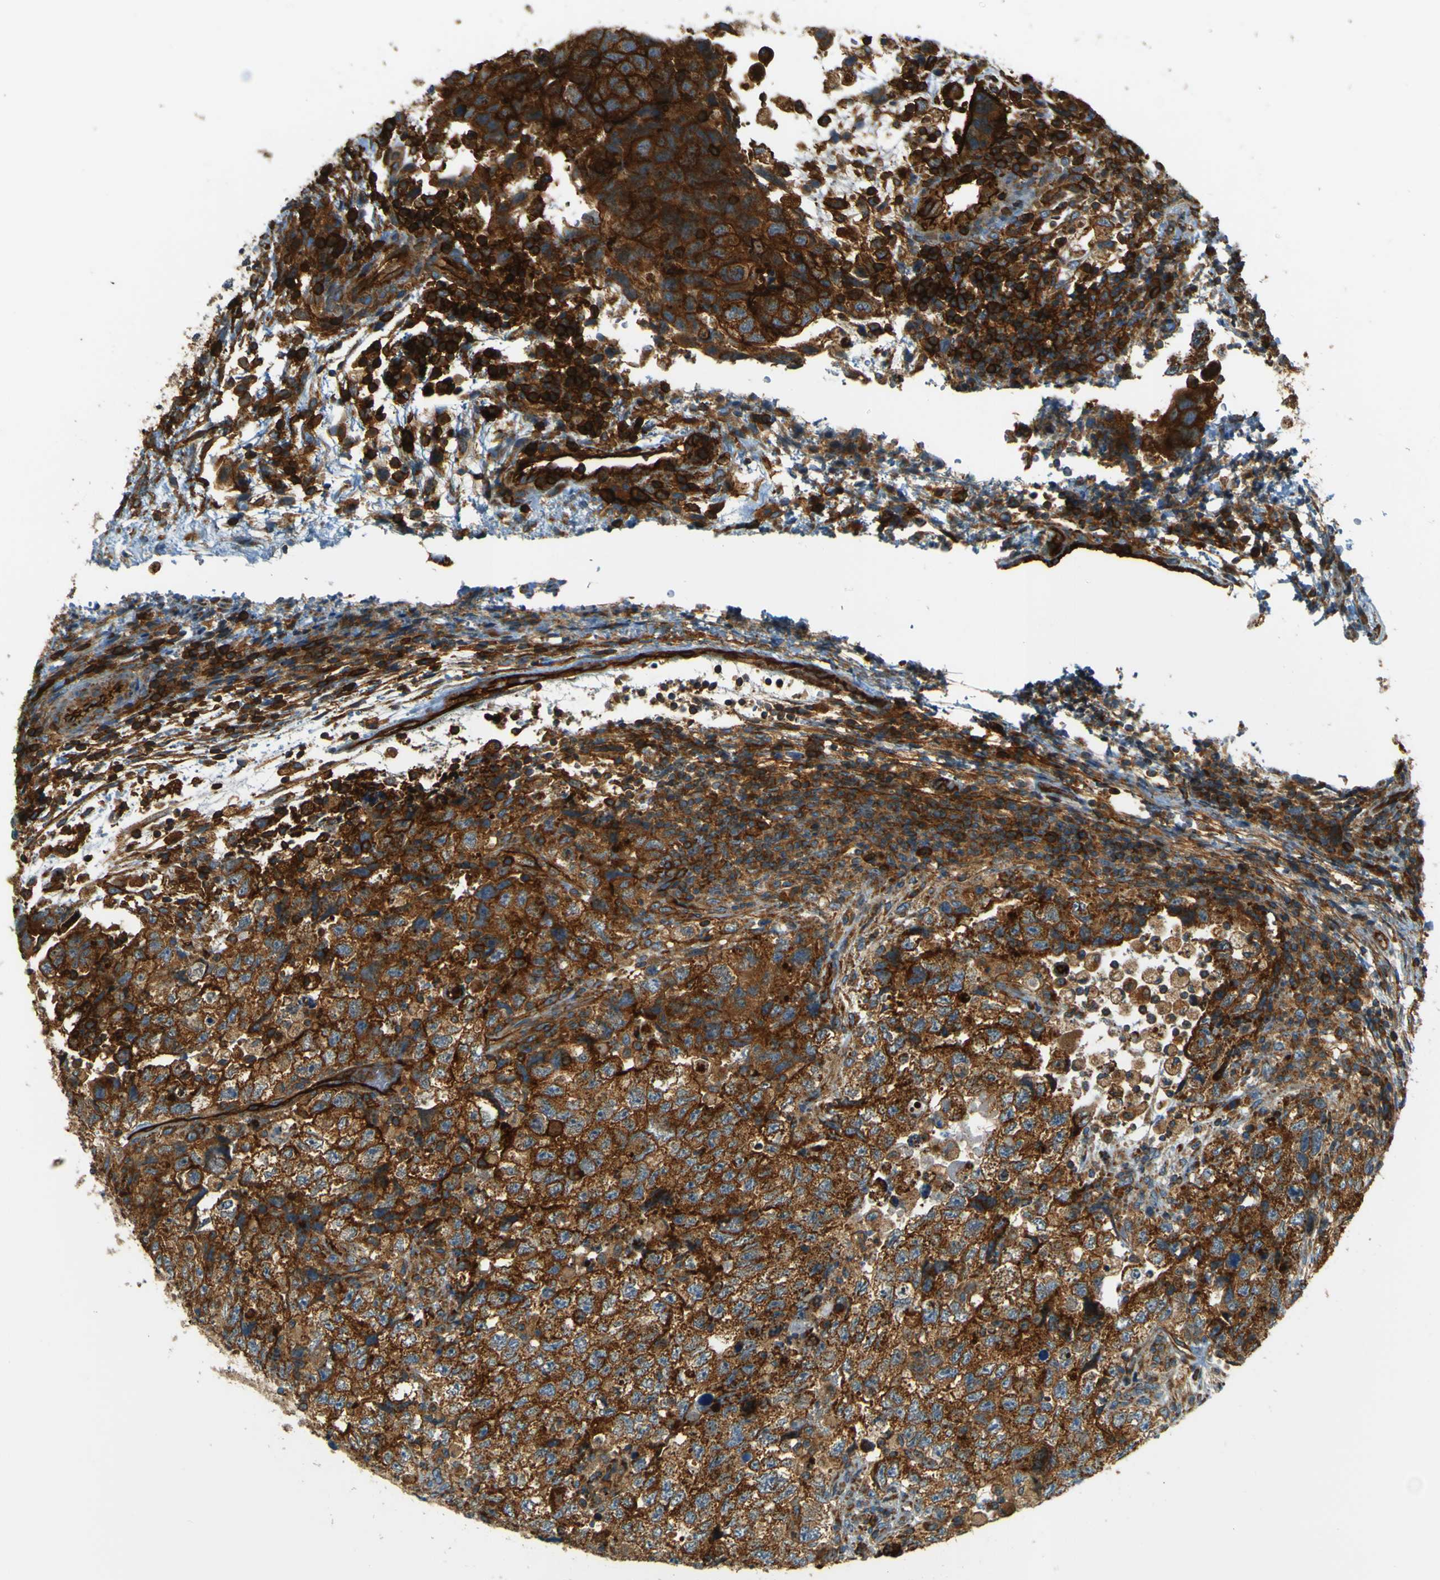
{"staining": {"intensity": "strong", "quantity": ">75%", "location": "cytoplasmic/membranous"}, "tissue": "testis cancer", "cell_type": "Tumor cells", "image_type": "cancer", "snomed": [{"axis": "morphology", "description": "Carcinoma, Embryonal, NOS"}, {"axis": "topography", "description": "Testis"}], "caption": "Immunohistochemical staining of human testis embryonal carcinoma reveals high levels of strong cytoplasmic/membranous protein expression in about >75% of tumor cells.", "gene": "DNAJC5", "patient": {"sex": "male", "age": 36}}